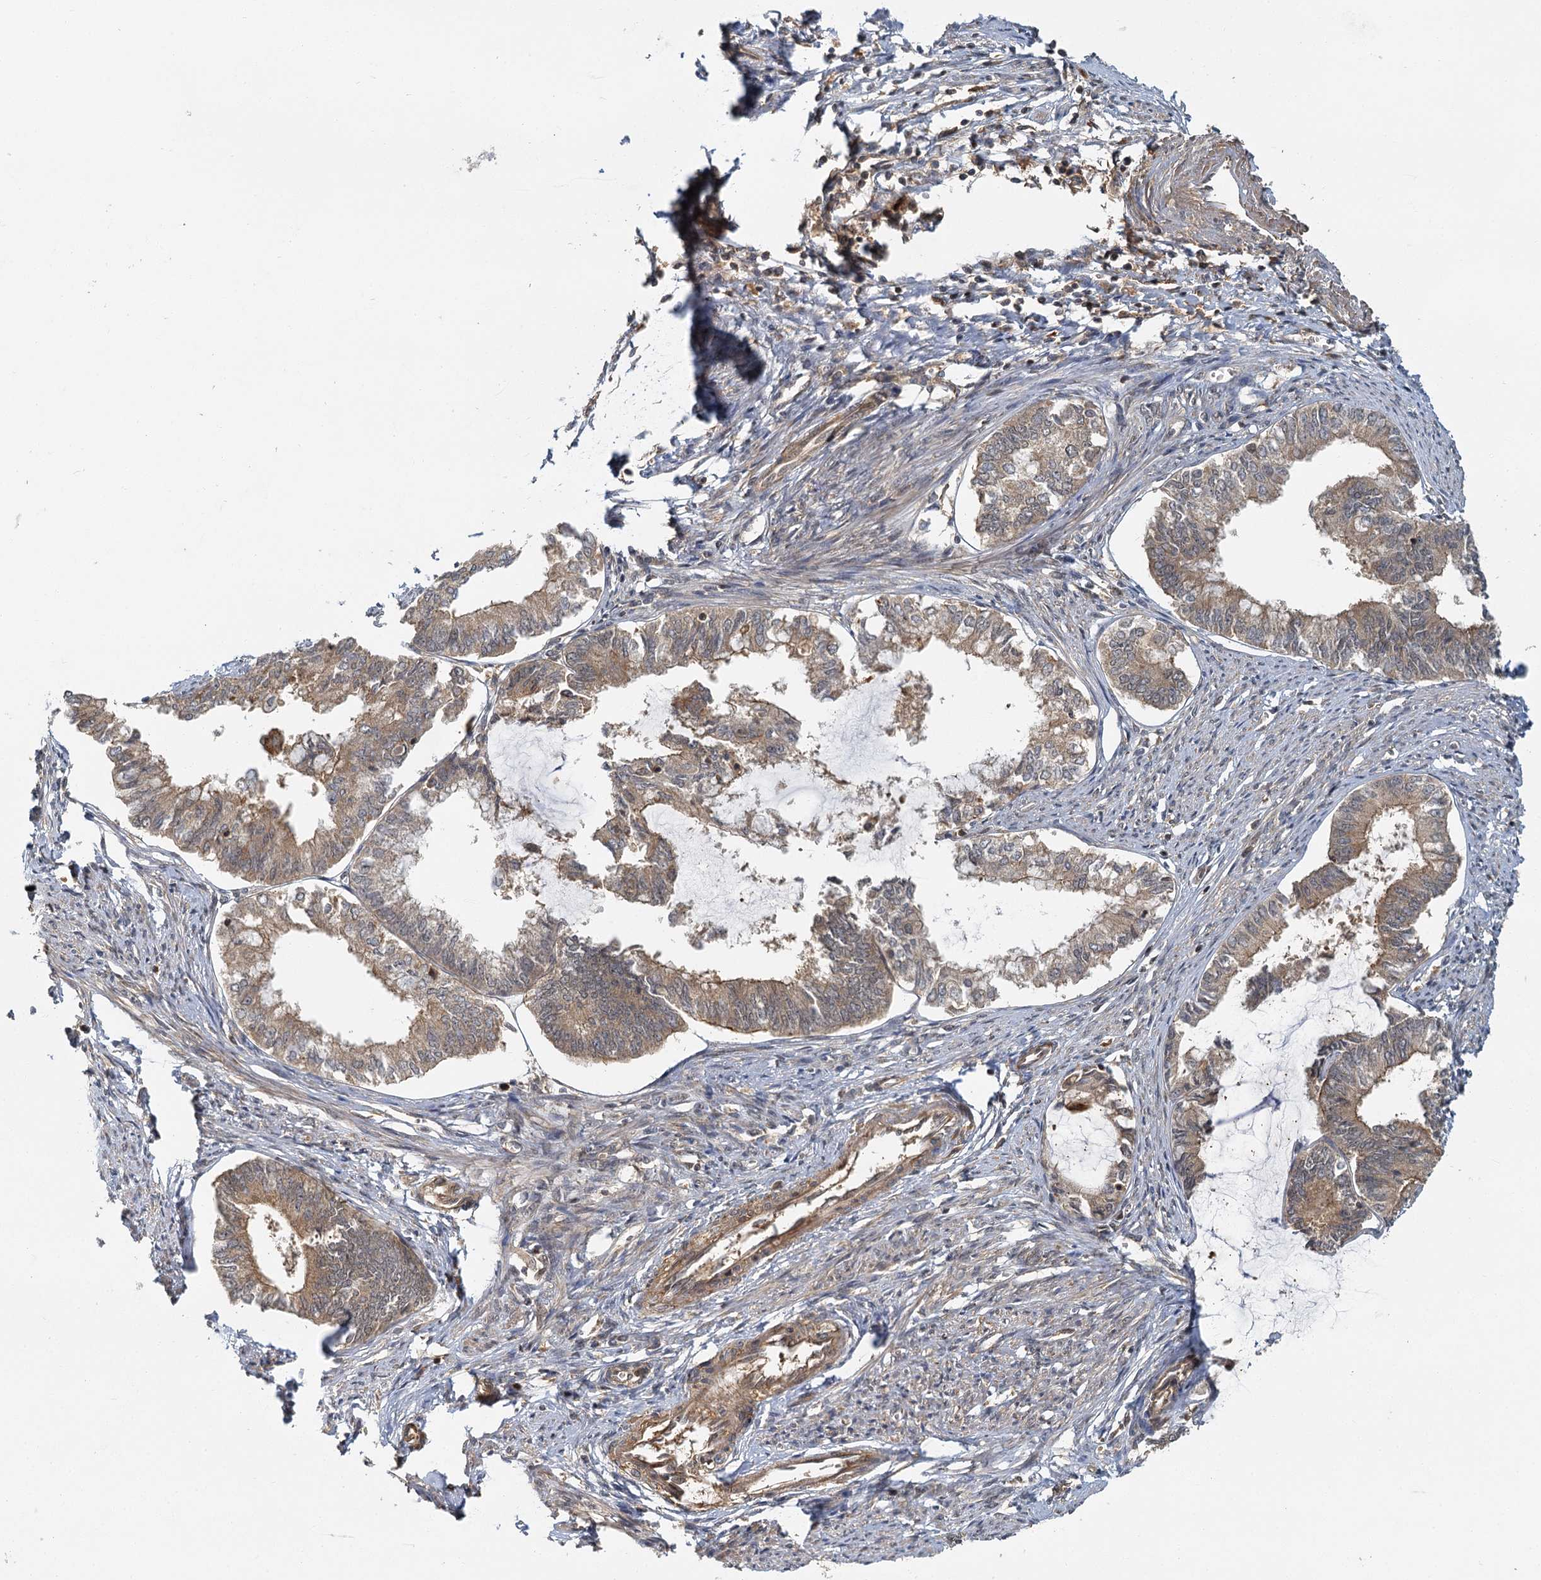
{"staining": {"intensity": "moderate", "quantity": ">75%", "location": "cytoplasmic/membranous"}, "tissue": "endometrial cancer", "cell_type": "Tumor cells", "image_type": "cancer", "snomed": [{"axis": "morphology", "description": "Adenocarcinoma, NOS"}, {"axis": "topography", "description": "Endometrium"}], "caption": "Immunohistochemical staining of endometrial cancer reveals moderate cytoplasmic/membranous protein expression in about >75% of tumor cells.", "gene": "ZNF549", "patient": {"sex": "female", "age": 86}}